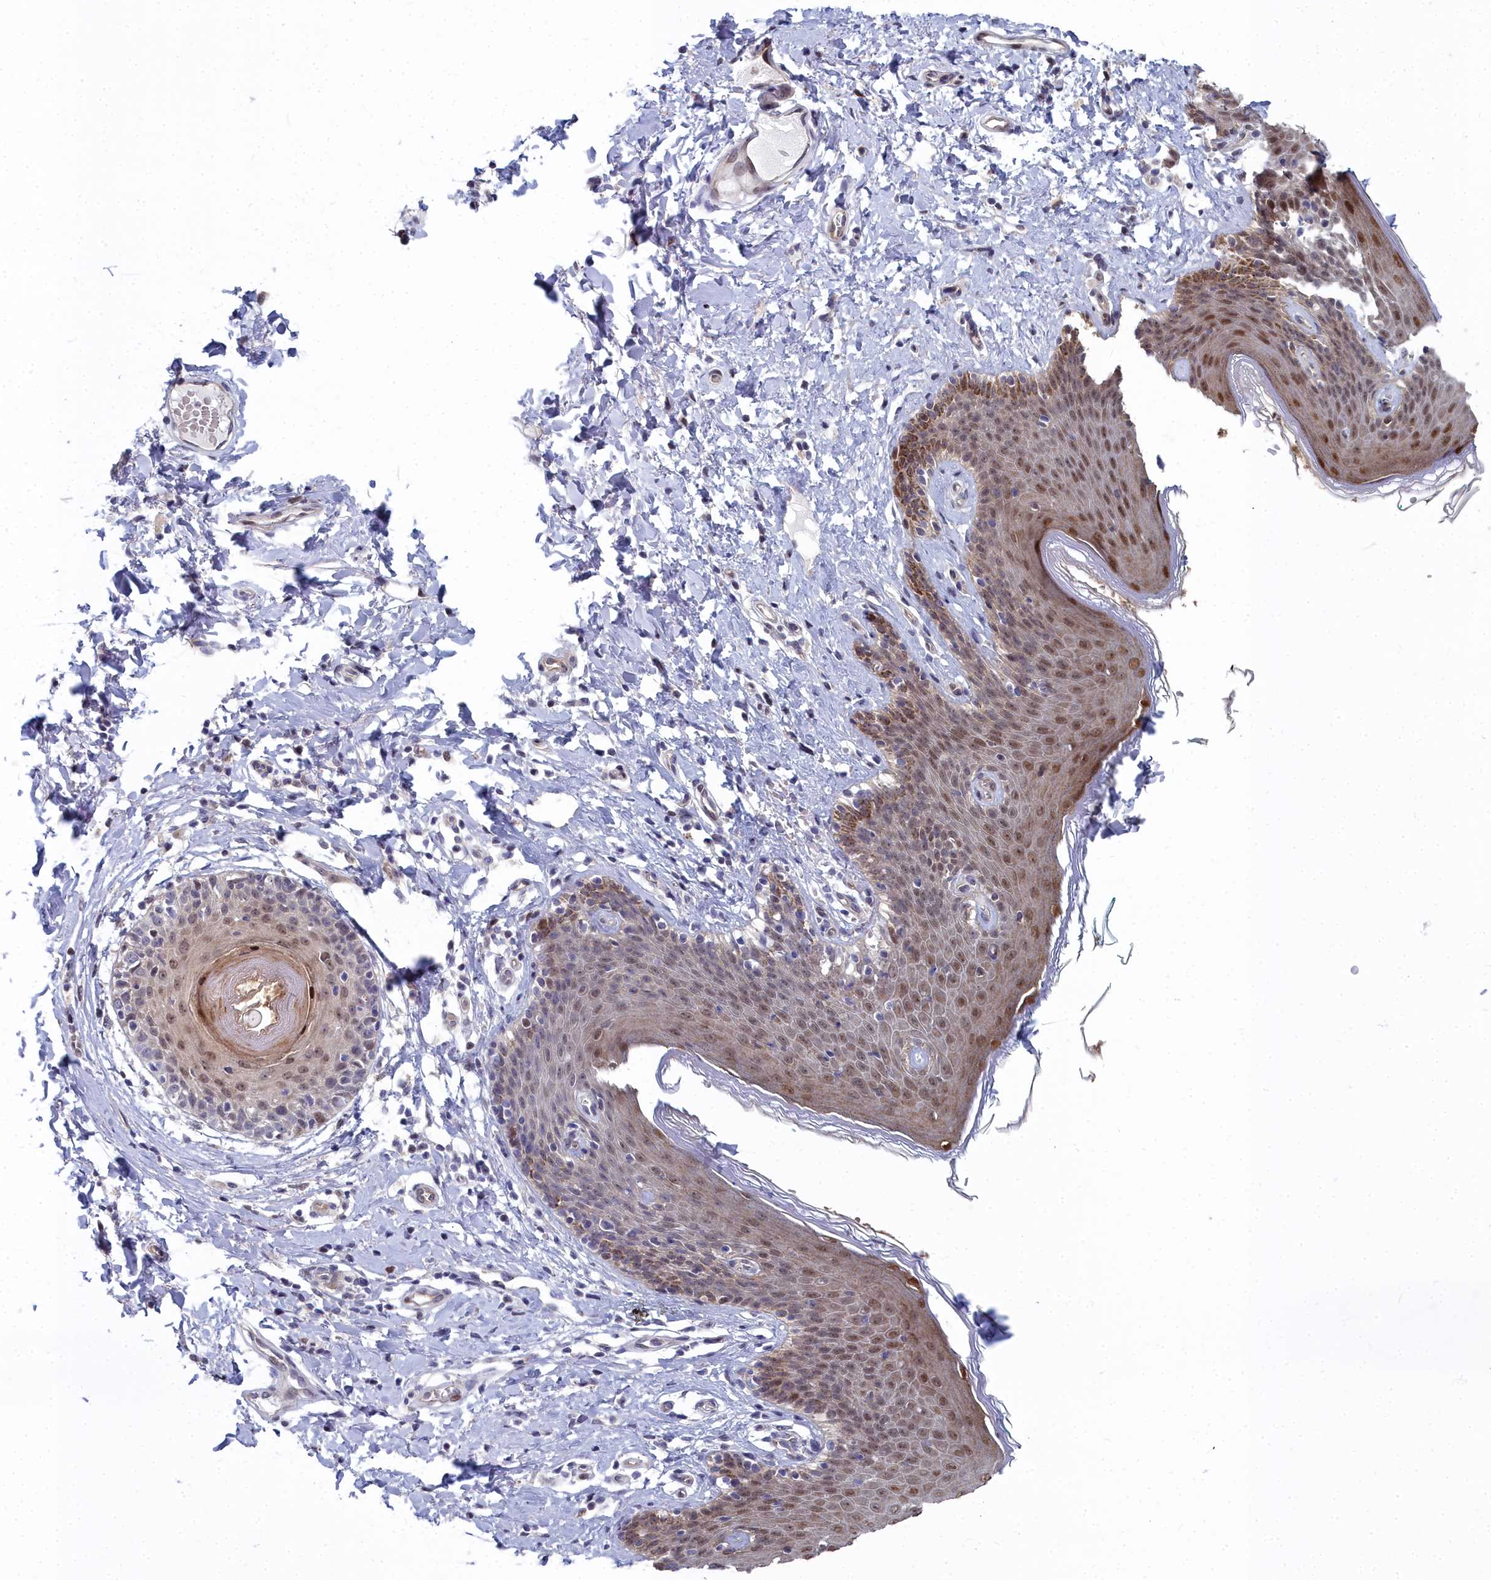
{"staining": {"intensity": "moderate", "quantity": ">75%", "location": "nuclear"}, "tissue": "skin", "cell_type": "Epidermal cells", "image_type": "normal", "snomed": [{"axis": "morphology", "description": "Normal tissue, NOS"}, {"axis": "topography", "description": "Vulva"}], "caption": "Skin stained for a protein (brown) exhibits moderate nuclear positive positivity in about >75% of epidermal cells.", "gene": "RPS27A", "patient": {"sex": "female", "age": 66}}